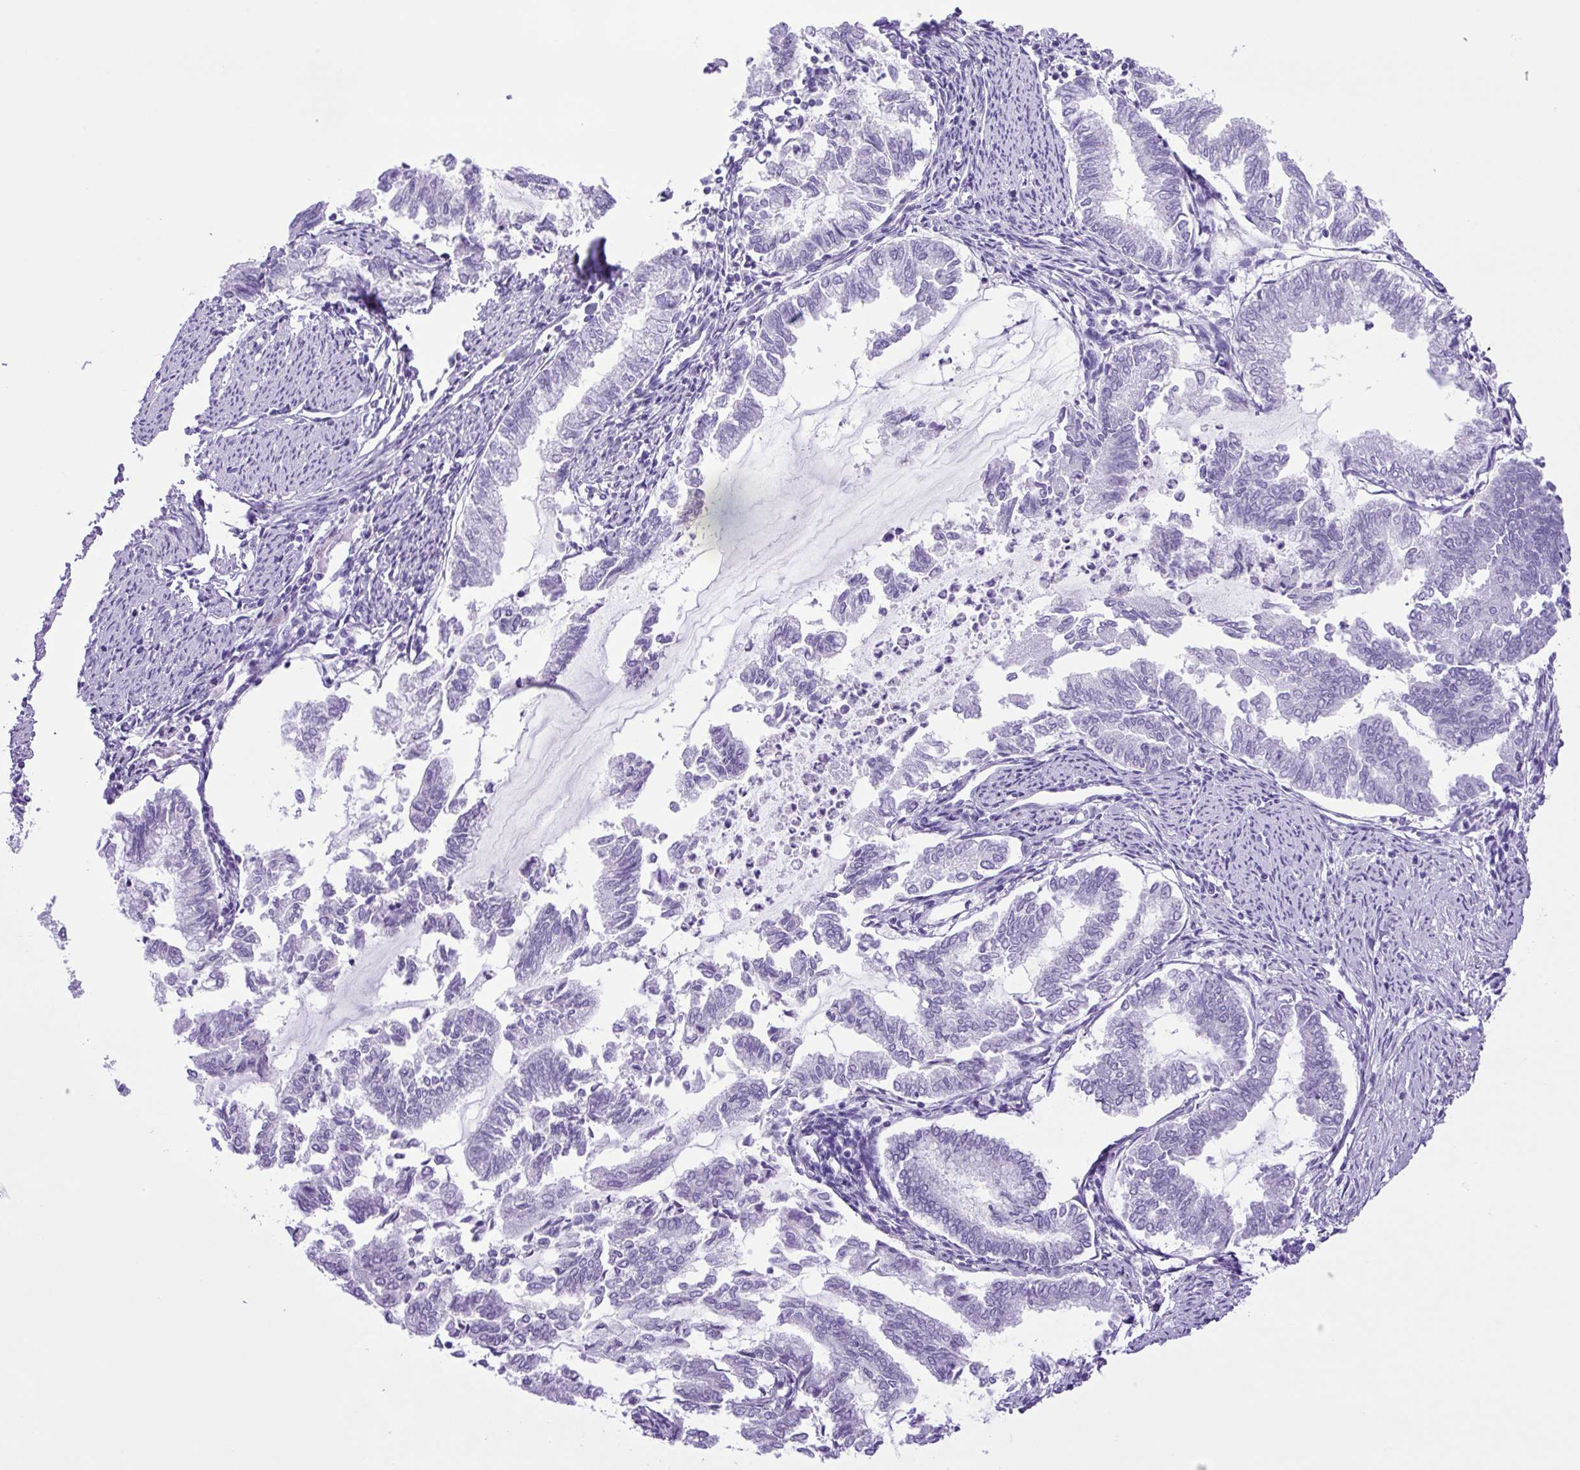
{"staining": {"intensity": "negative", "quantity": "none", "location": "none"}, "tissue": "endometrial cancer", "cell_type": "Tumor cells", "image_type": "cancer", "snomed": [{"axis": "morphology", "description": "Adenocarcinoma, NOS"}, {"axis": "topography", "description": "Endometrium"}], "caption": "Protein analysis of endometrial cancer exhibits no significant staining in tumor cells. (DAB IHC visualized using brightfield microscopy, high magnification).", "gene": "KPNA1", "patient": {"sex": "female", "age": 79}}